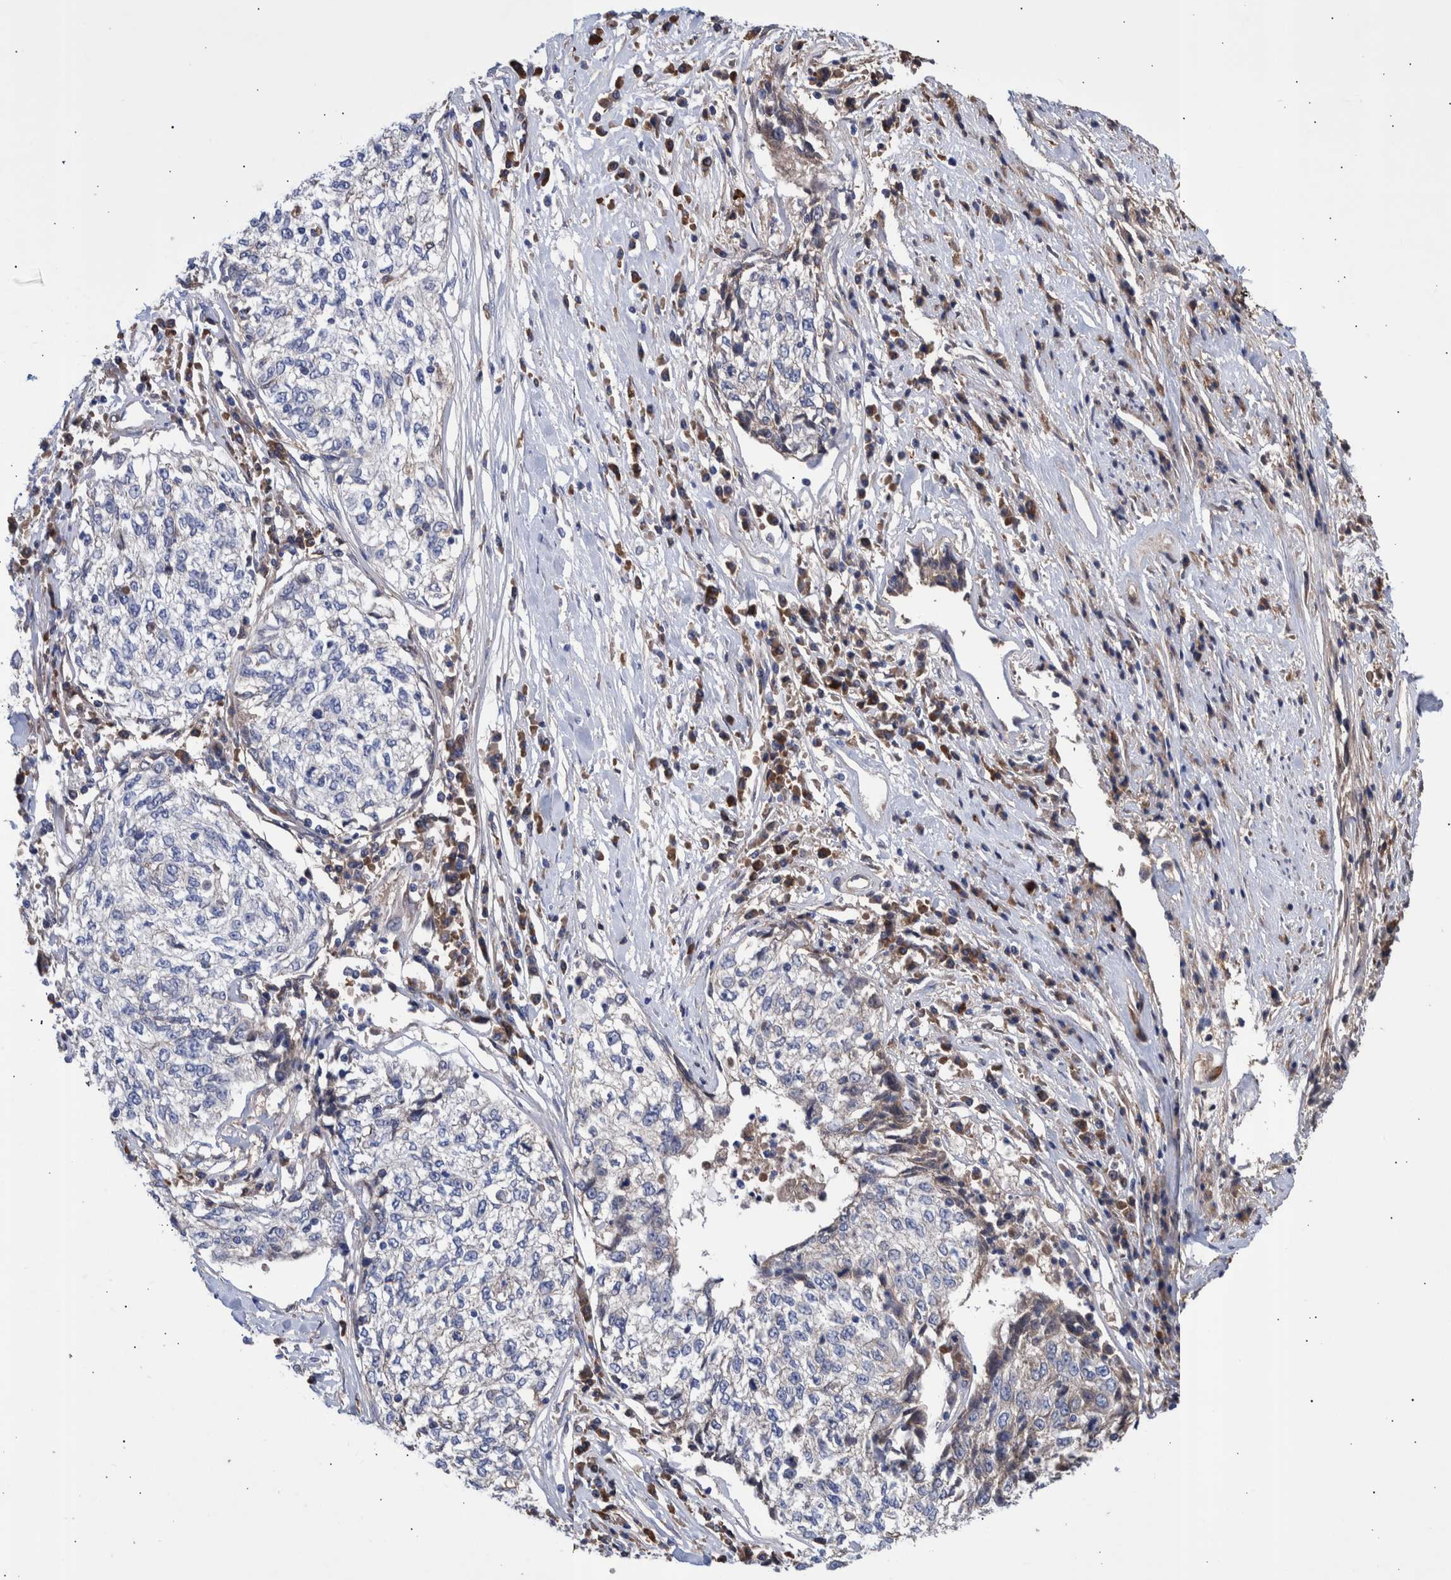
{"staining": {"intensity": "negative", "quantity": "none", "location": "none"}, "tissue": "cervical cancer", "cell_type": "Tumor cells", "image_type": "cancer", "snomed": [{"axis": "morphology", "description": "Squamous cell carcinoma, NOS"}, {"axis": "topography", "description": "Cervix"}], "caption": "This histopathology image is of squamous cell carcinoma (cervical) stained with immunohistochemistry to label a protein in brown with the nuclei are counter-stained blue. There is no positivity in tumor cells.", "gene": "DLL4", "patient": {"sex": "female", "age": 57}}